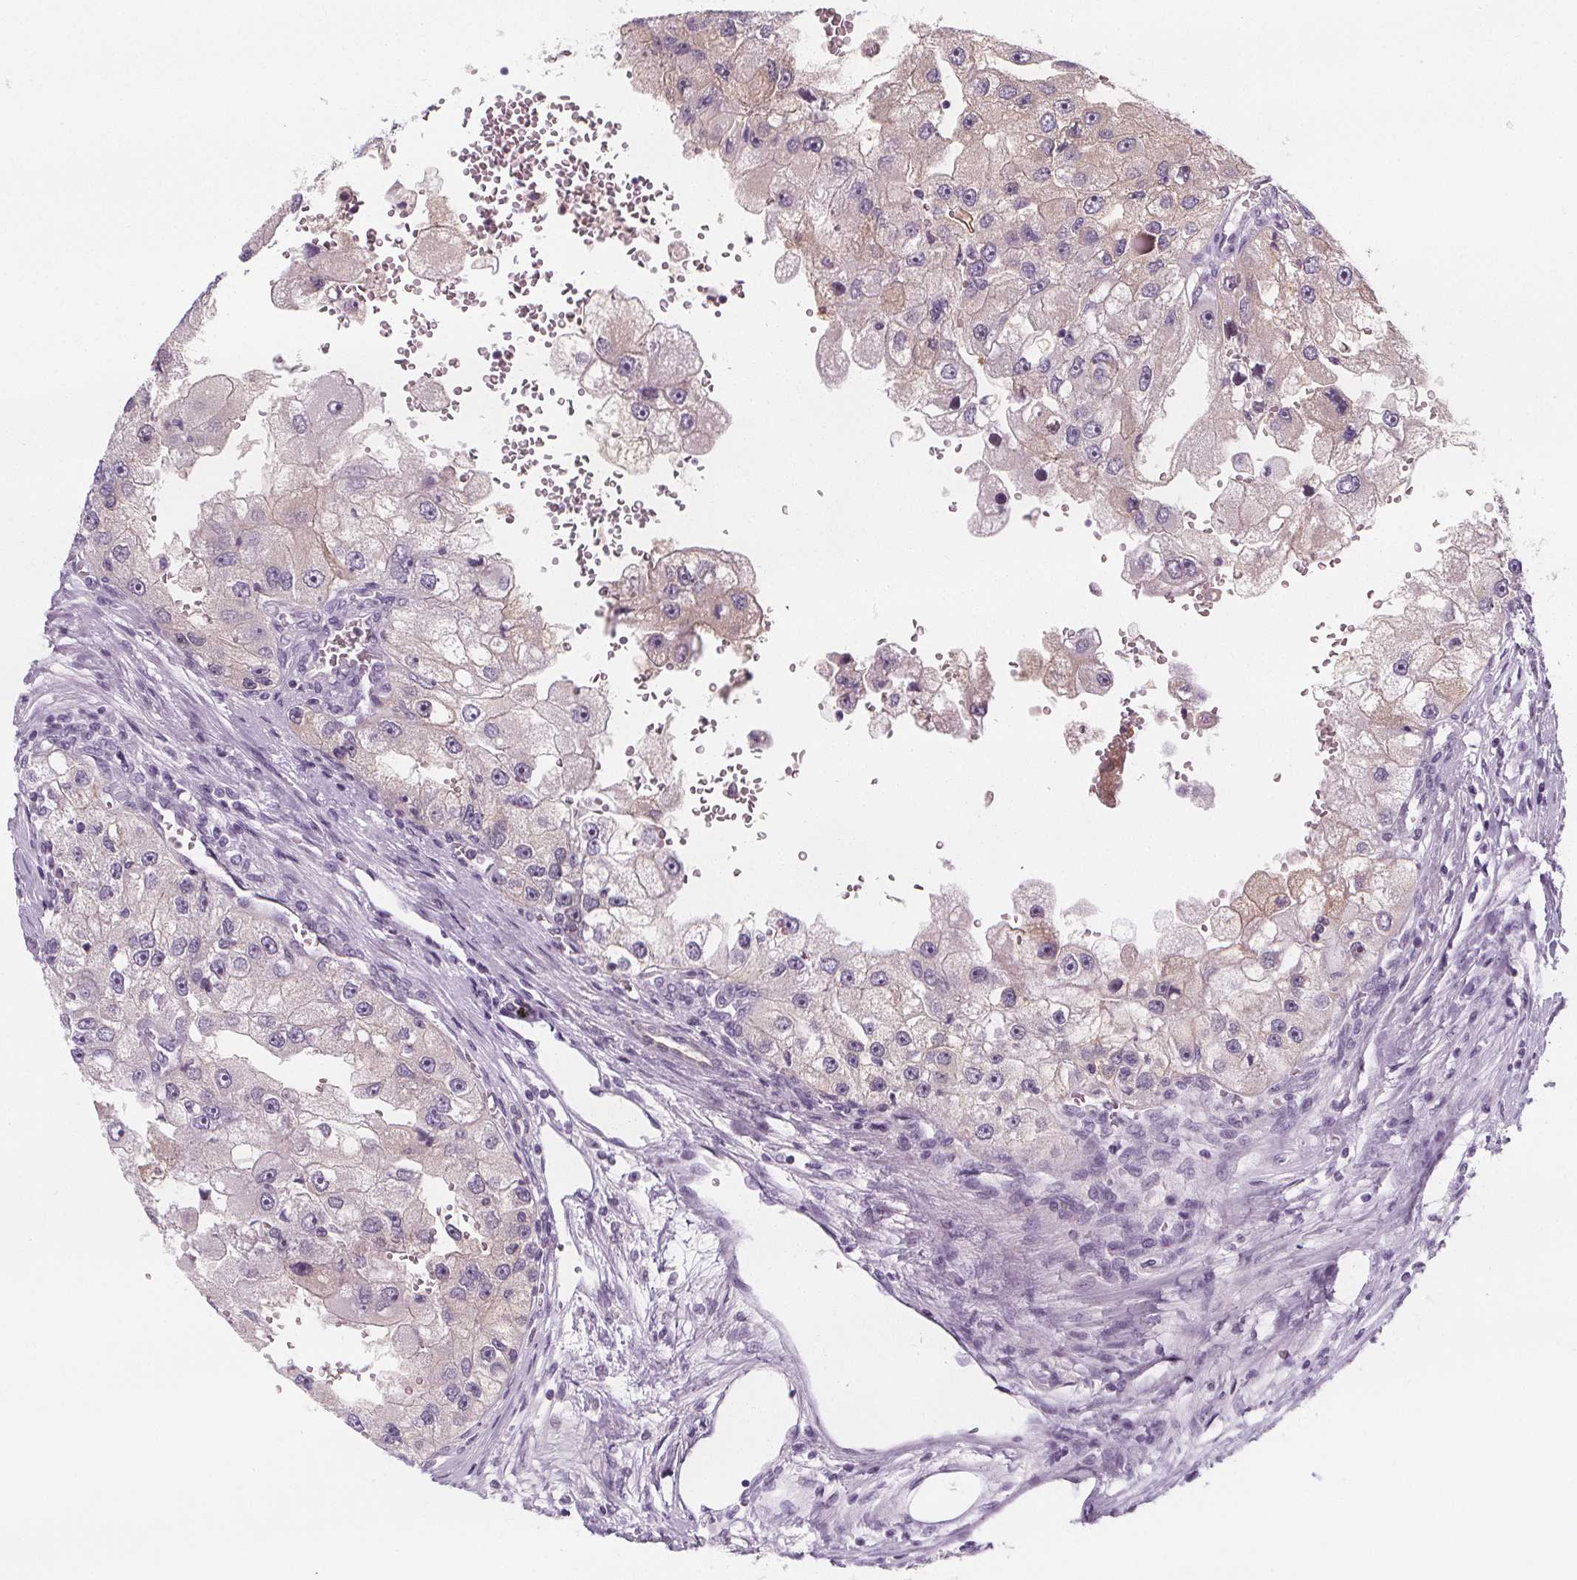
{"staining": {"intensity": "negative", "quantity": "none", "location": "none"}, "tissue": "renal cancer", "cell_type": "Tumor cells", "image_type": "cancer", "snomed": [{"axis": "morphology", "description": "Adenocarcinoma, NOS"}, {"axis": "topography", "description": "Kidney"}], "caption": "Protein analysis of renal adenocarcinoma reveals no significant expression in tumor cells. Nuclei are stained in blue.", "gene": "UGP2", "patient": {"sex": "male", "age": 63}}